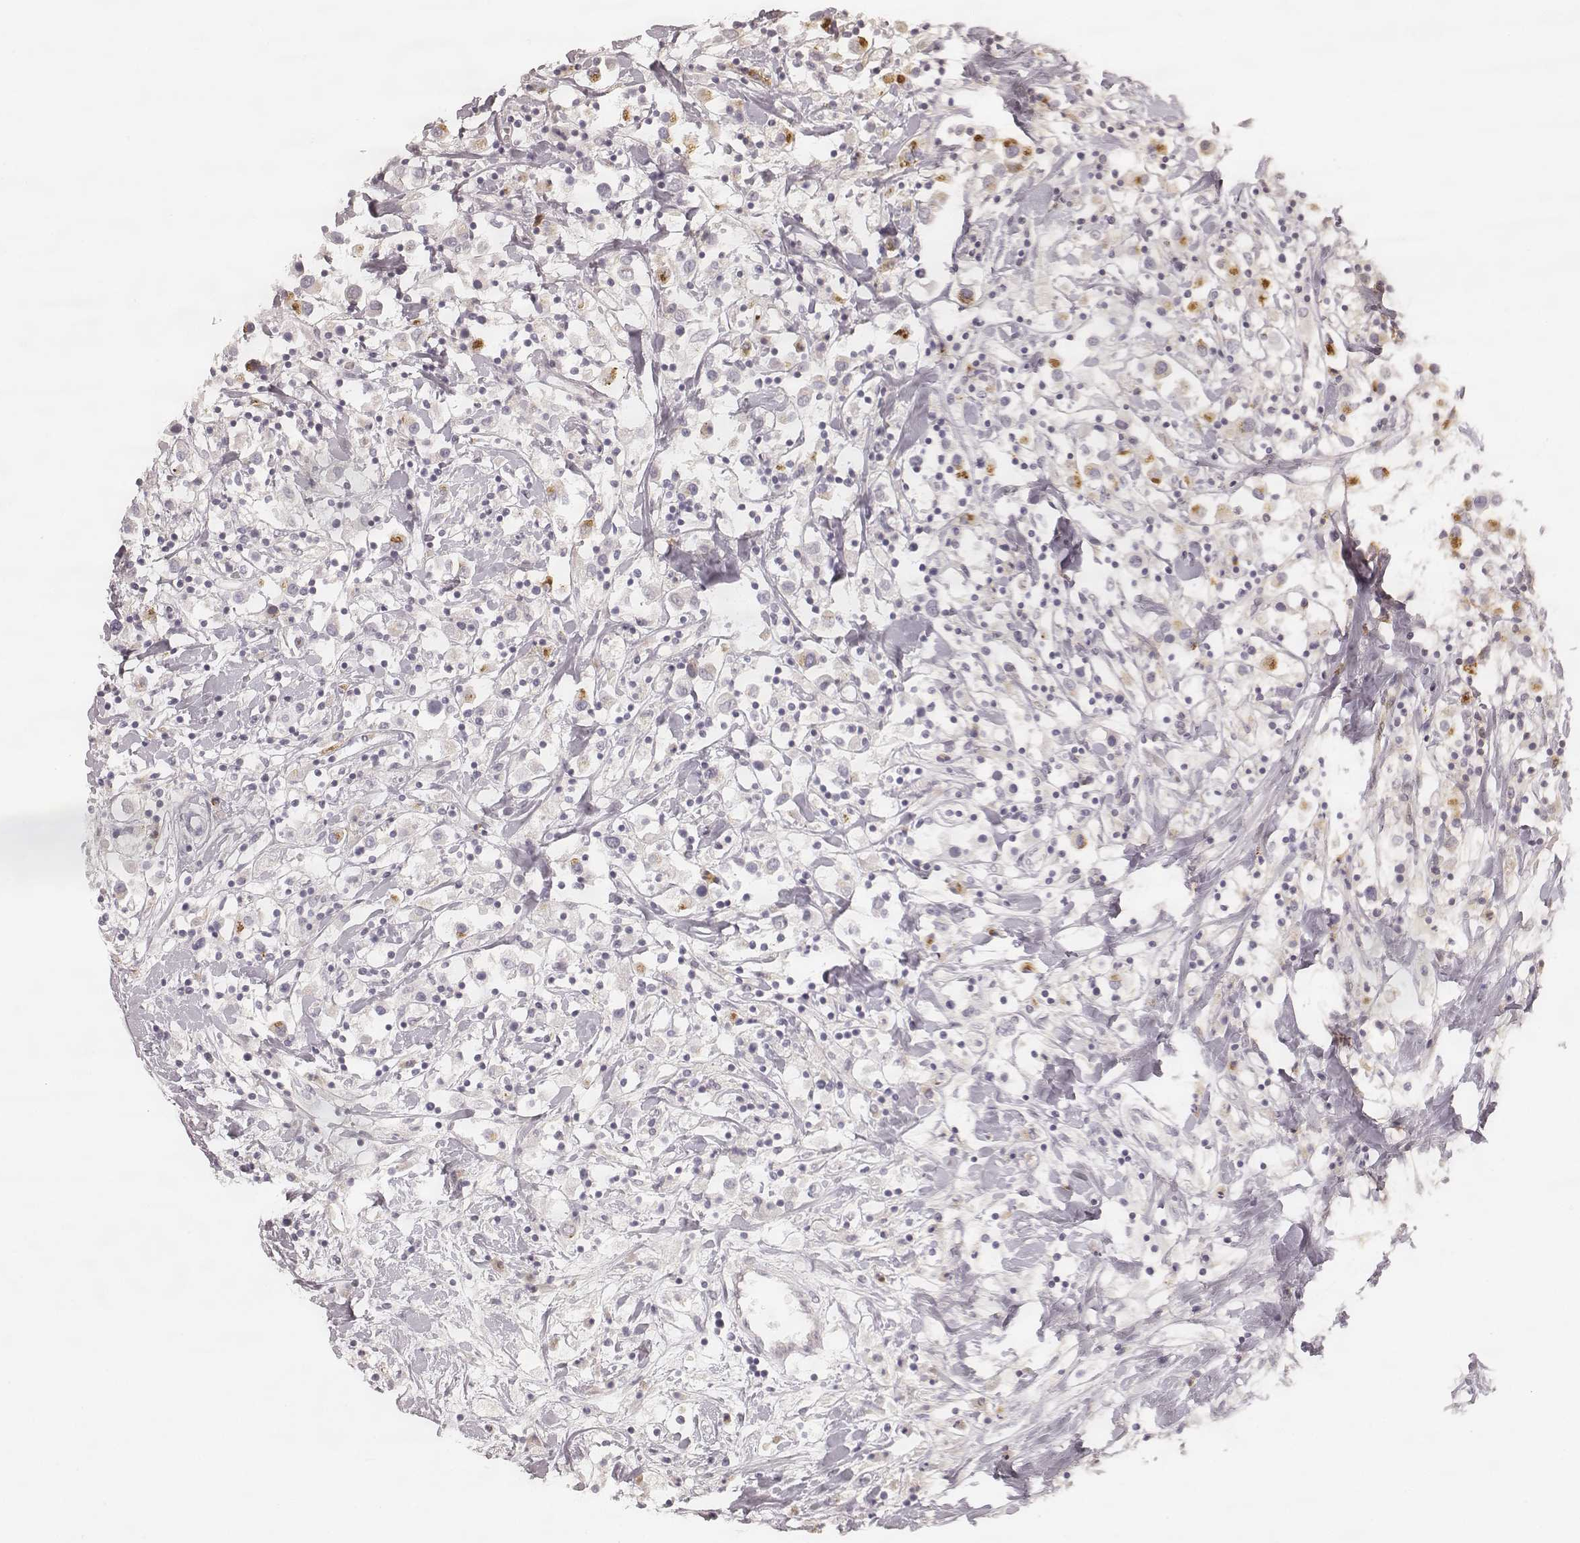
{"staining": {"intensity": "moderate", "quantity": "<25%", "location": "cytoplasmic/membranous"}, "tissue": "breast cancer", "cell_type": "Tumor cells", "image_type": "cancer", "snomed": [{"axis": "morphology", "description": "Duct carcinoma"}, {"axis": "topography", "description": "Breast"}], "caption": "A brown stain shows moderate cytoplasmic/membranous staining of a protein in human breast cancer (invasive ductal carcinoma) tumor cells.", "gene": "GORASP2", "patient": {"sex": "female", "age": 61}}